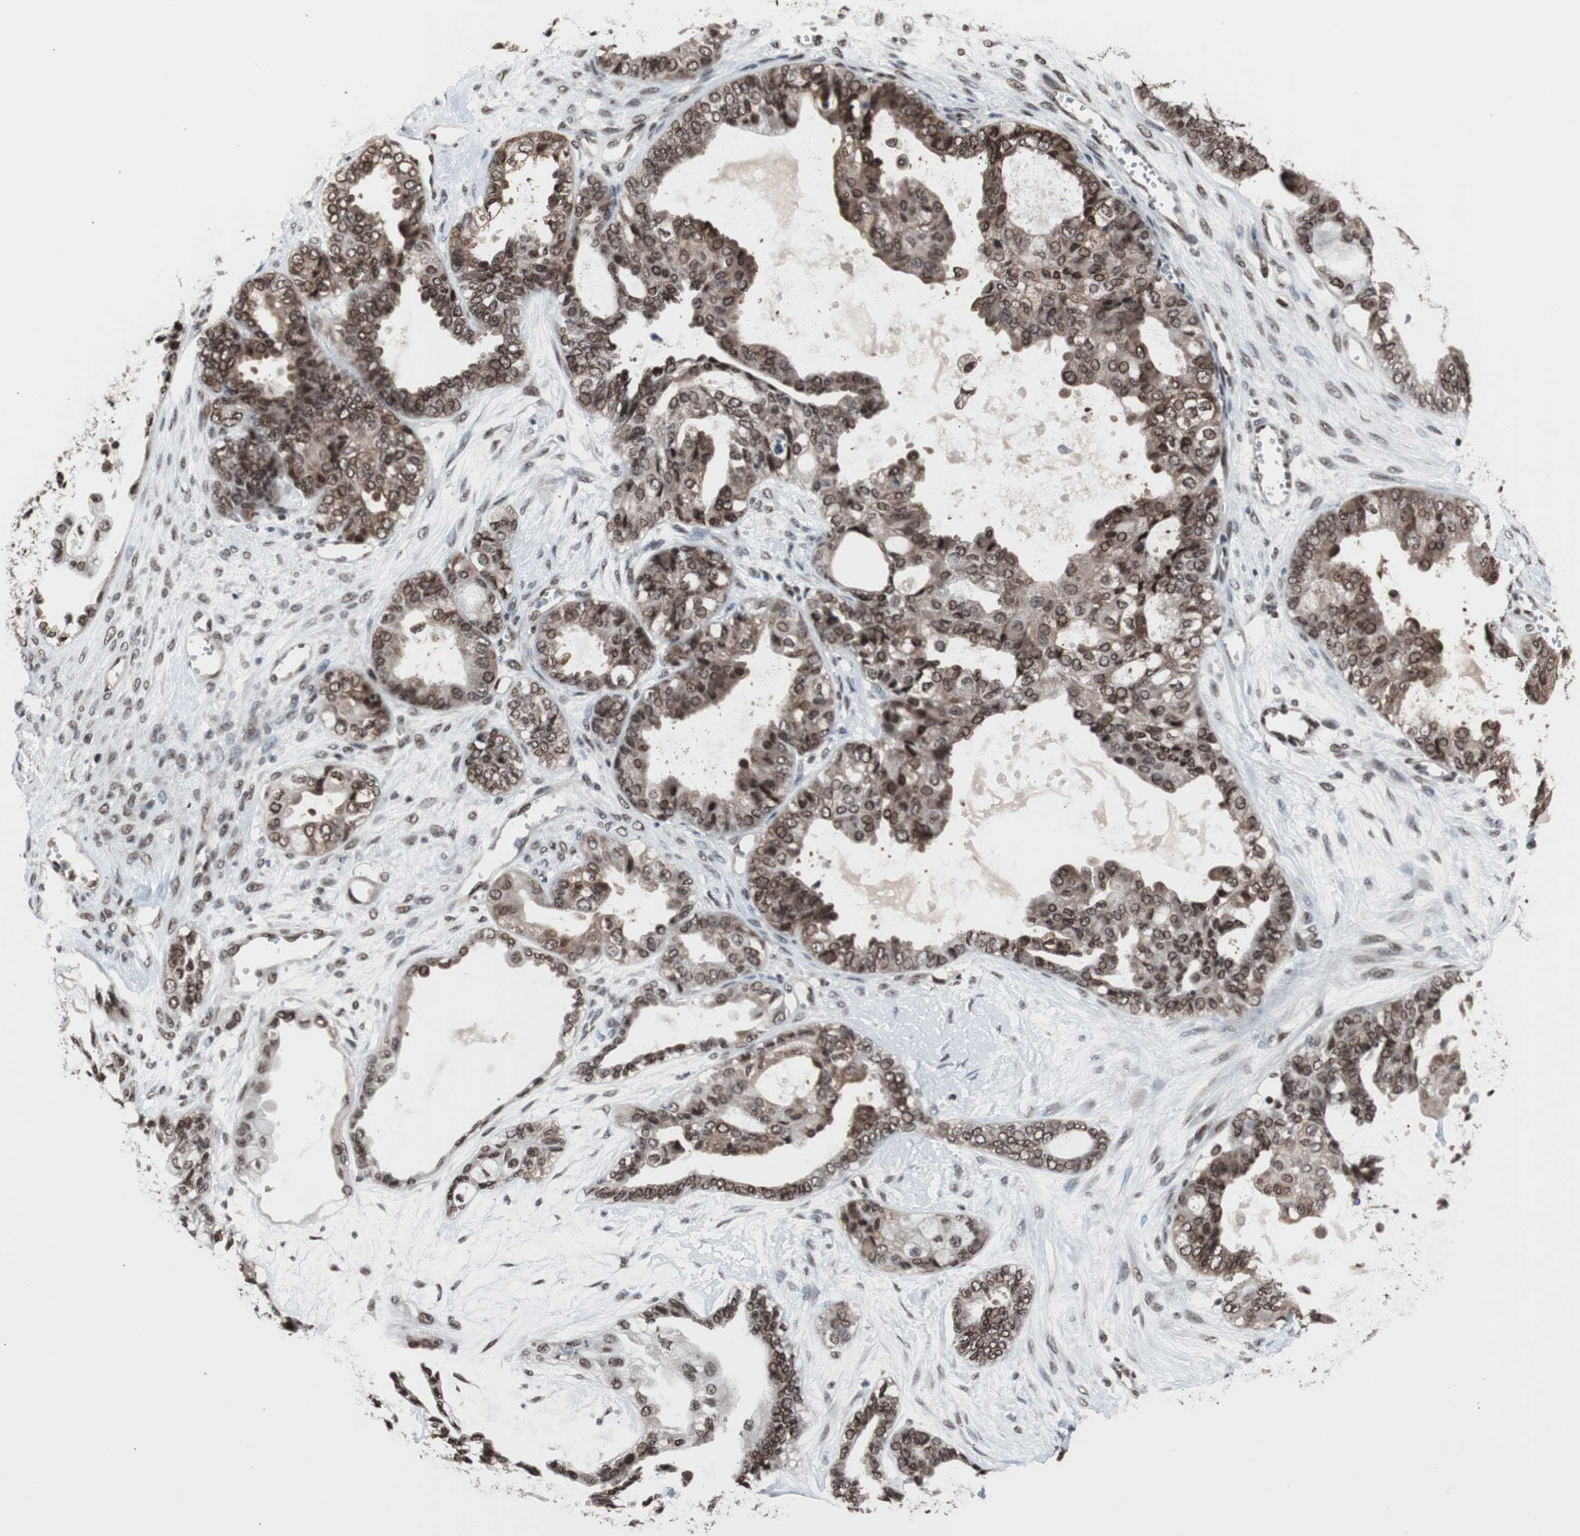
{"staining": {"intensity": "moderate", "quantity": ">75%", "location": "cytoplasmic/membranous,nuclear"}, "tissue": "ovarian cancer", "cell_type": "Tumor cells", "image_type": "cancer", "snomed": [{"axis": "morphology", "description": "Carcinoma, NOS"}, {"axis": "morphology", "description": "Carcinoma, endometroid"}, {"axis": "topography", "description": "Ovary"}], "caption": "This histopathology image exhibits immunohistochemistry staining of human ovarian cancer, with medium moderate cytoplasmic/membranous and nuclear positivity in about >75% of tumor cells.", "gene": "POGZ", "patient": {"sex": "female", "age": 50}}